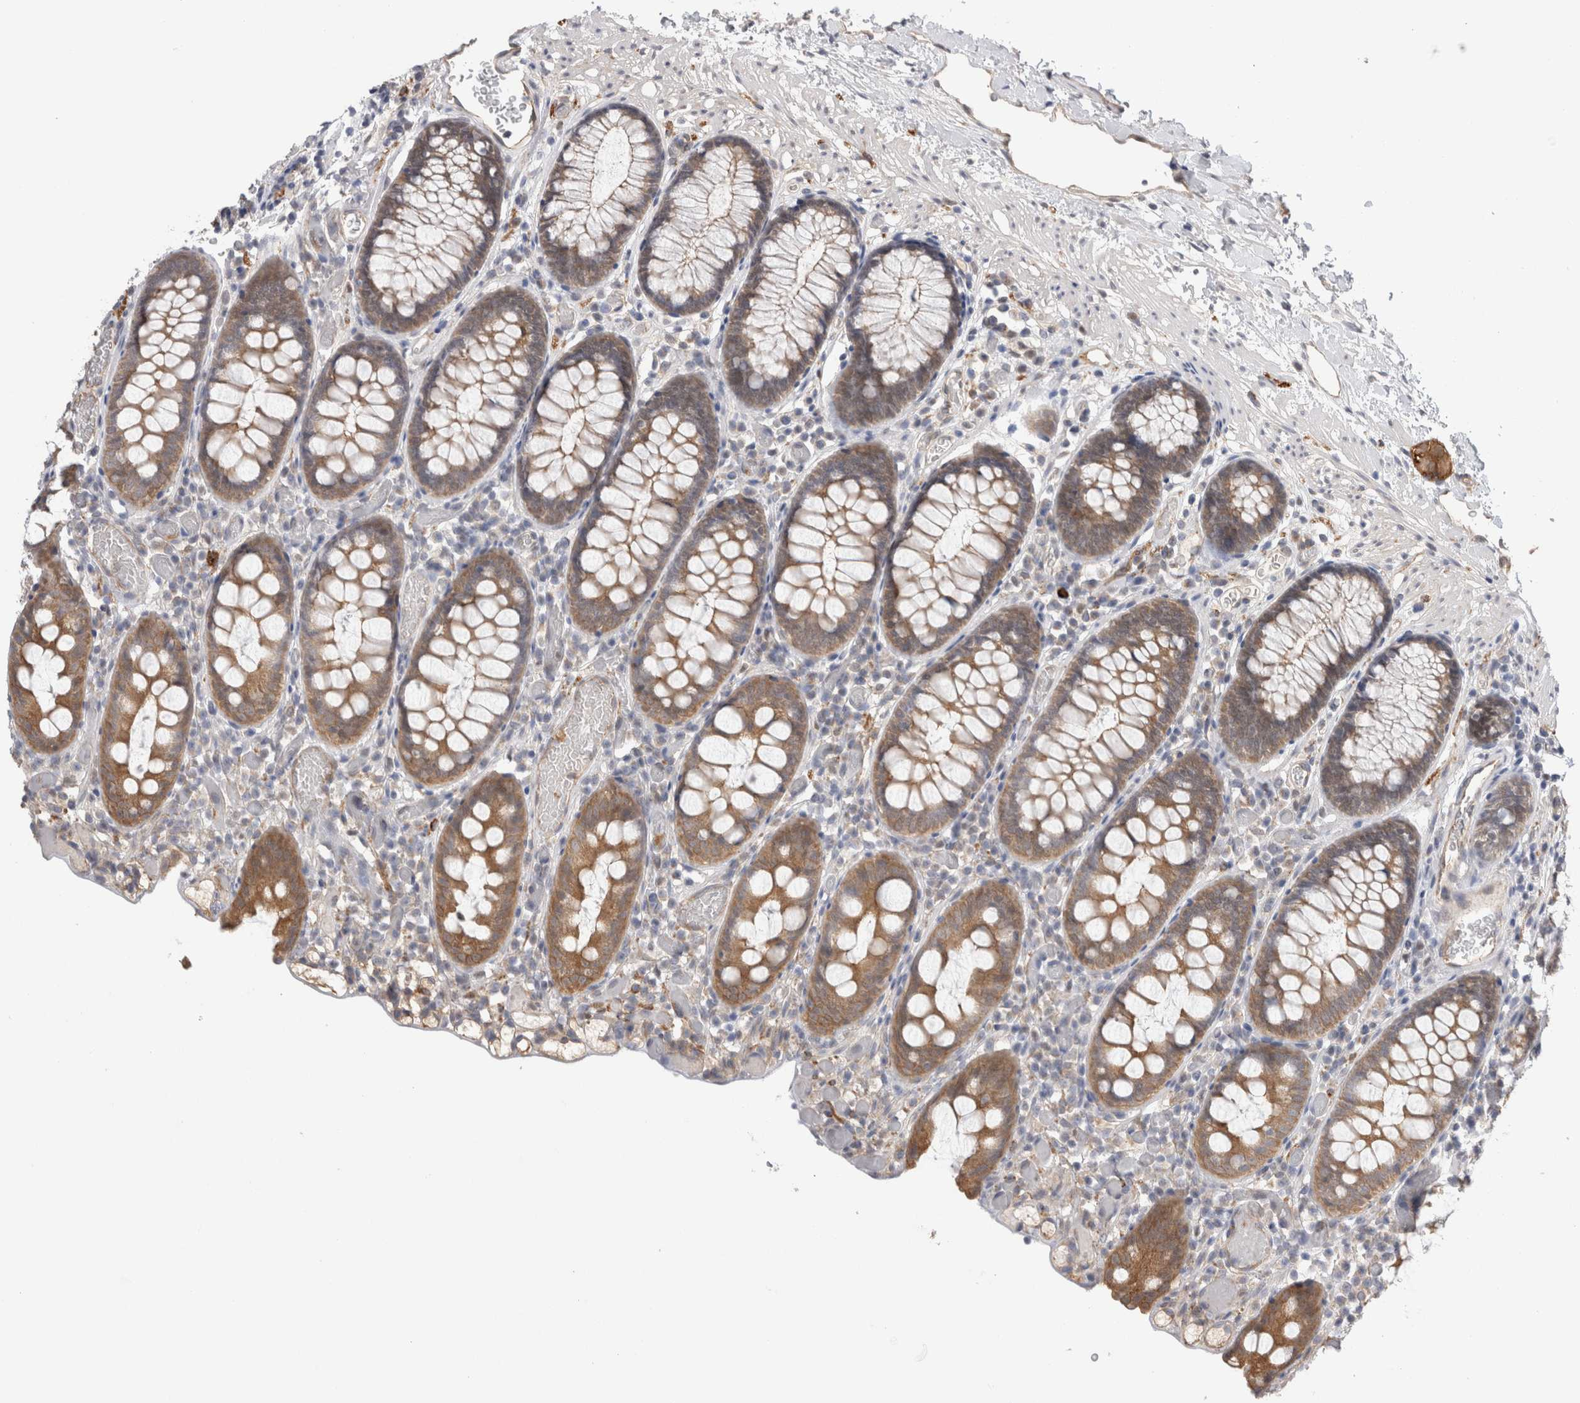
{"staining": {"intensity": "moderate", "quantity": ">75%", "location": "cytoplasmic/membranous"}, "tissue": "colon", "cell_type": "Endothelial cells", "image_type": "normal", "snomed": [{"axis": "morphology", "description": "Normal tissue, NOS"}, {"axis": "topography", "description": "Colon"}], "caption": "The photomicrograph displays staining of unremarkable colon, revealing moderate cytoplasmic/membranous protein positivity (brown color) within endothelial cells.", "gene": "TAFA5", "patient": {"sex": "male", "age": 14}}